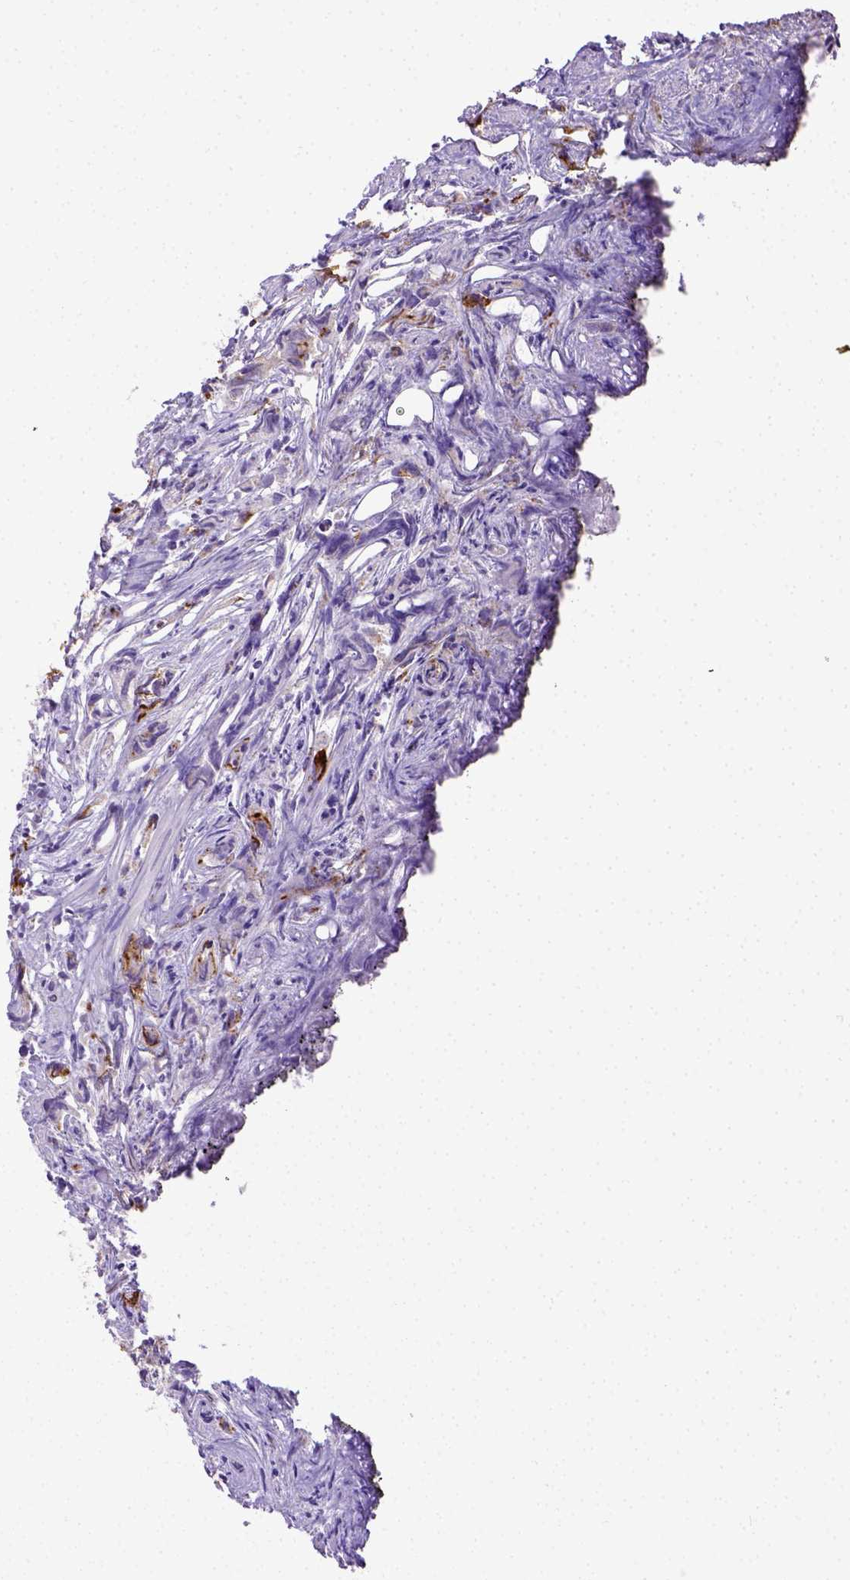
{"staining": {"intensity": "negative", "quantity": "none", "location": "none"}, "tissue": "prostate cancer", "cell_type": "Tumor cells", "image_type": "cancer", "snomed": [{"axis": "morphology", "description": "Adenocarcinoma, High grade"}, {"axis": "topography", "description": "Prostate"}], "caption": "Image shows no significant protein positivity in tumor cells of prostate high-grade adenocarcinoma. (DAB (3,3'-diaminobenzidine) IHC visualized using brightfield microscopy, high magnification).", "gene": "B3GAT1", "patient": {"sex": "male", "age": 68}}